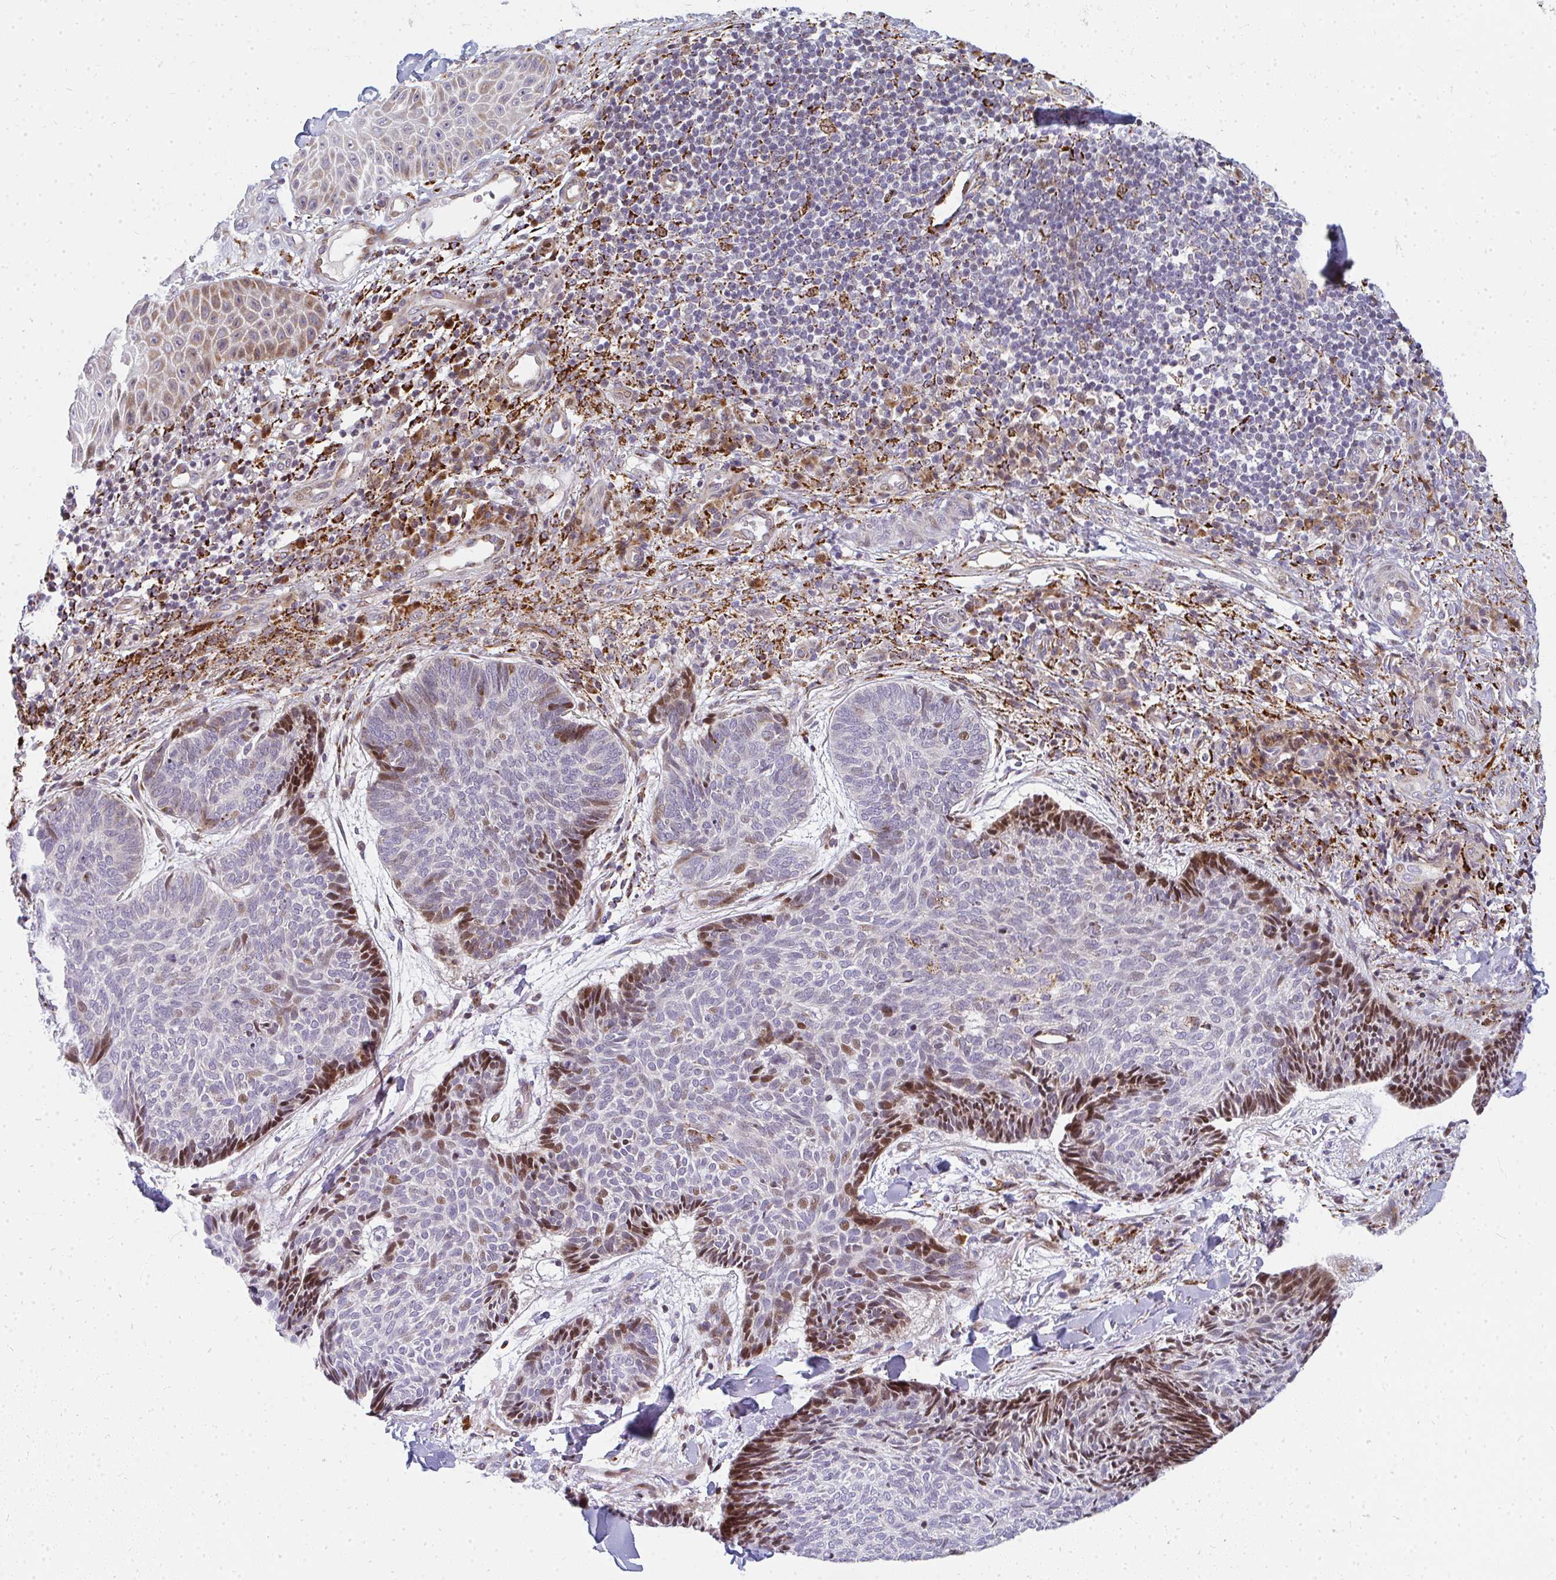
{"staining": {"intensity": "strong", "quantity": "<25%", "location": "nuclear"}, "tissue": "skin cancer", "cell_type": "Tumor cells", "image_type": "cancer", "snomed": [{"axis": "morphology", "description": "Normal tissue, NOS"}, {"axis": "morphology", "description": "Basal cell carcinoma"}, {"axis": "topography", "description": "Skin"}], "caption": "Human basal cell carcinoma (skin) stained with a brown dye shows strong nuclear positive positivity in about <25% of tumor cells.", "gene": "PLA2G5", "patient": {"sex": "male", "age": 50}}